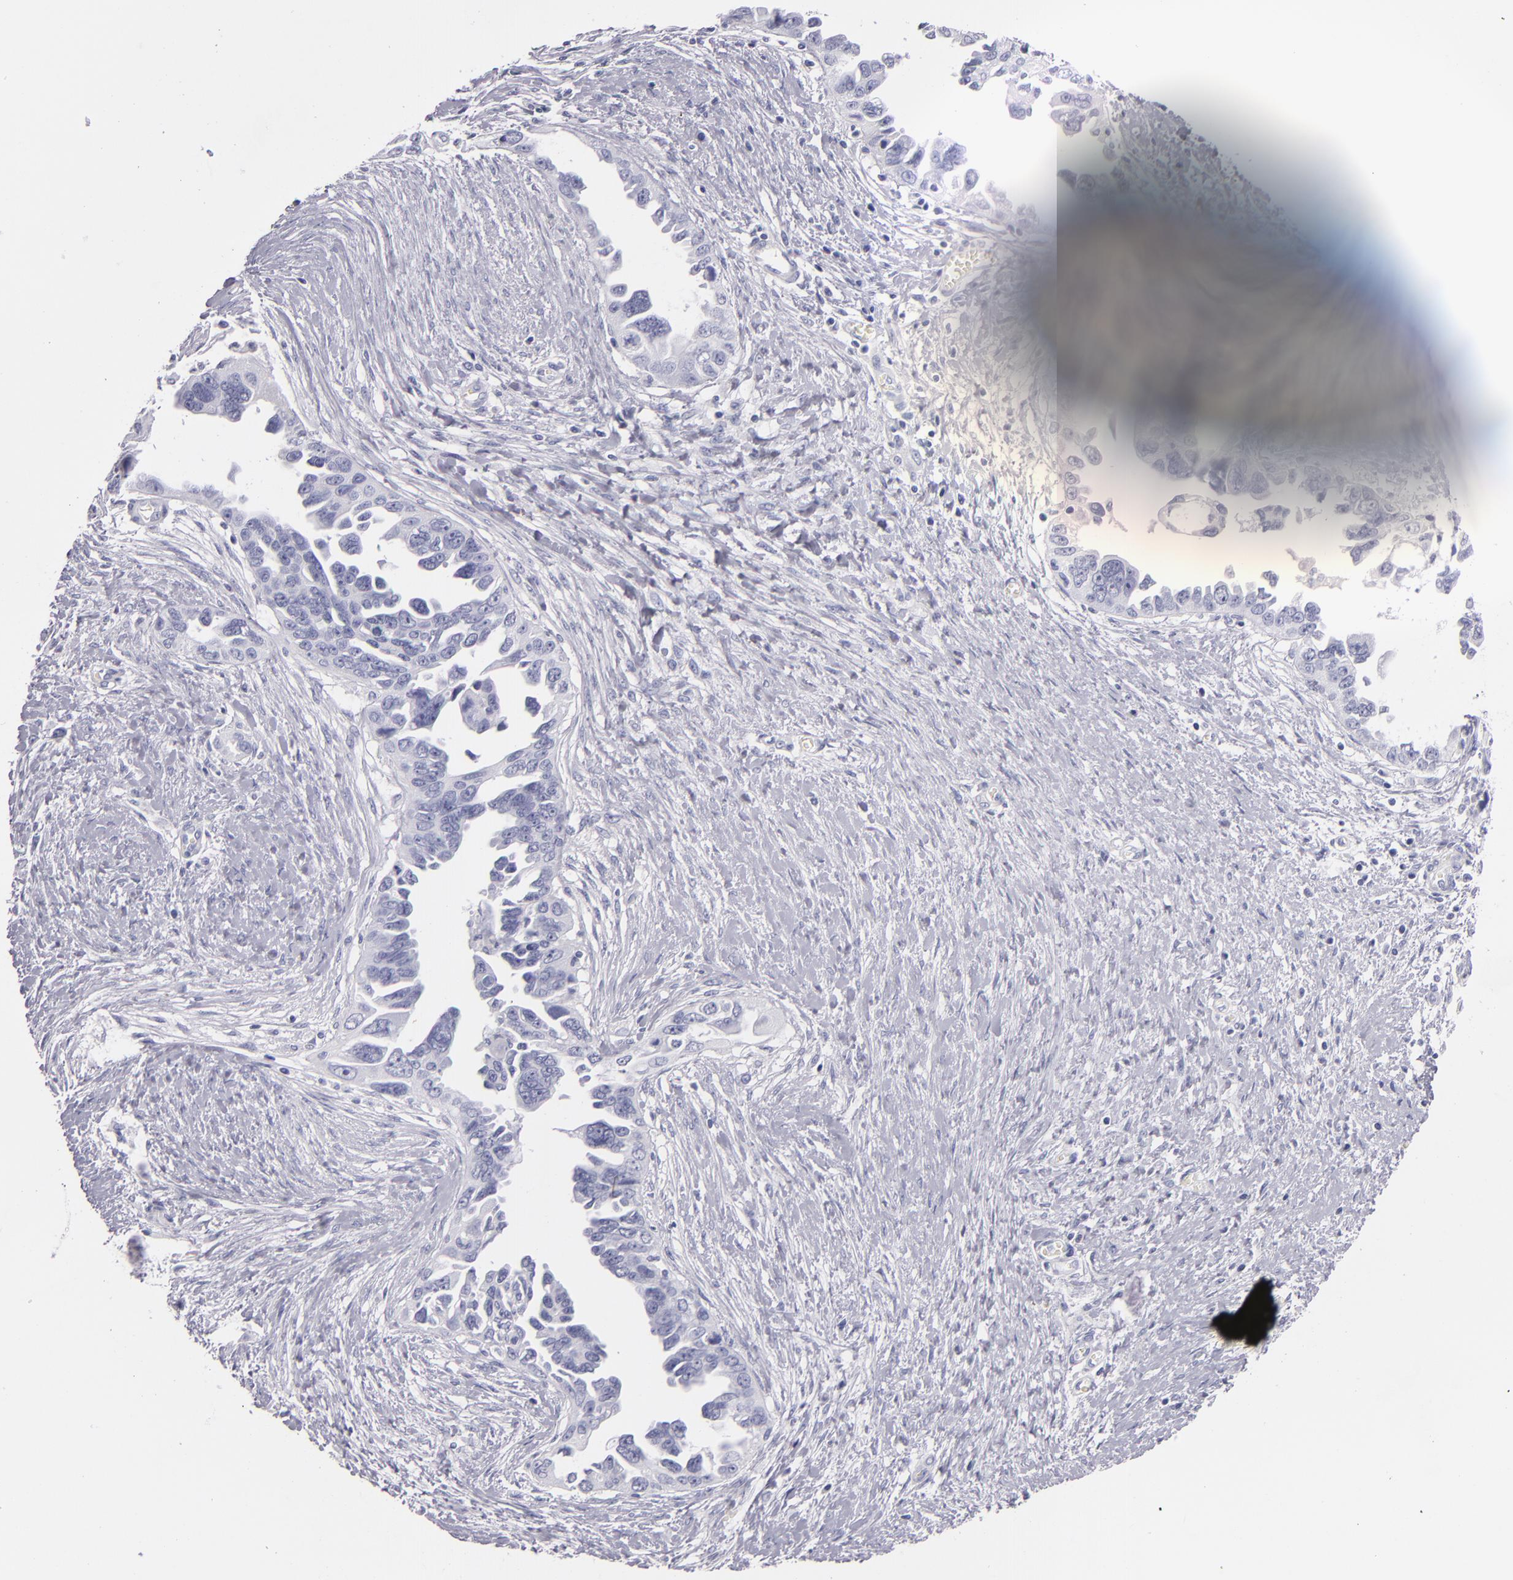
{"staining": {"intensity": "negative", "quantity": "none", "location": "none"}, "tissue": "ovarian cancer", "cell_type": "Tumor cells", "image_type": "cancer", "snomed": [{"axis": "morphology", "description": "Cystadenocarcinoma, serous, NOS"}, {"axis": "topography", "description": "Ovary"}], "caption": "Tumor cells show no significant staining in ovarian cancer (serous cystadenocarcinoma).", "gene": "FABP1", "patient": {"sex": "female", "age": 63}}